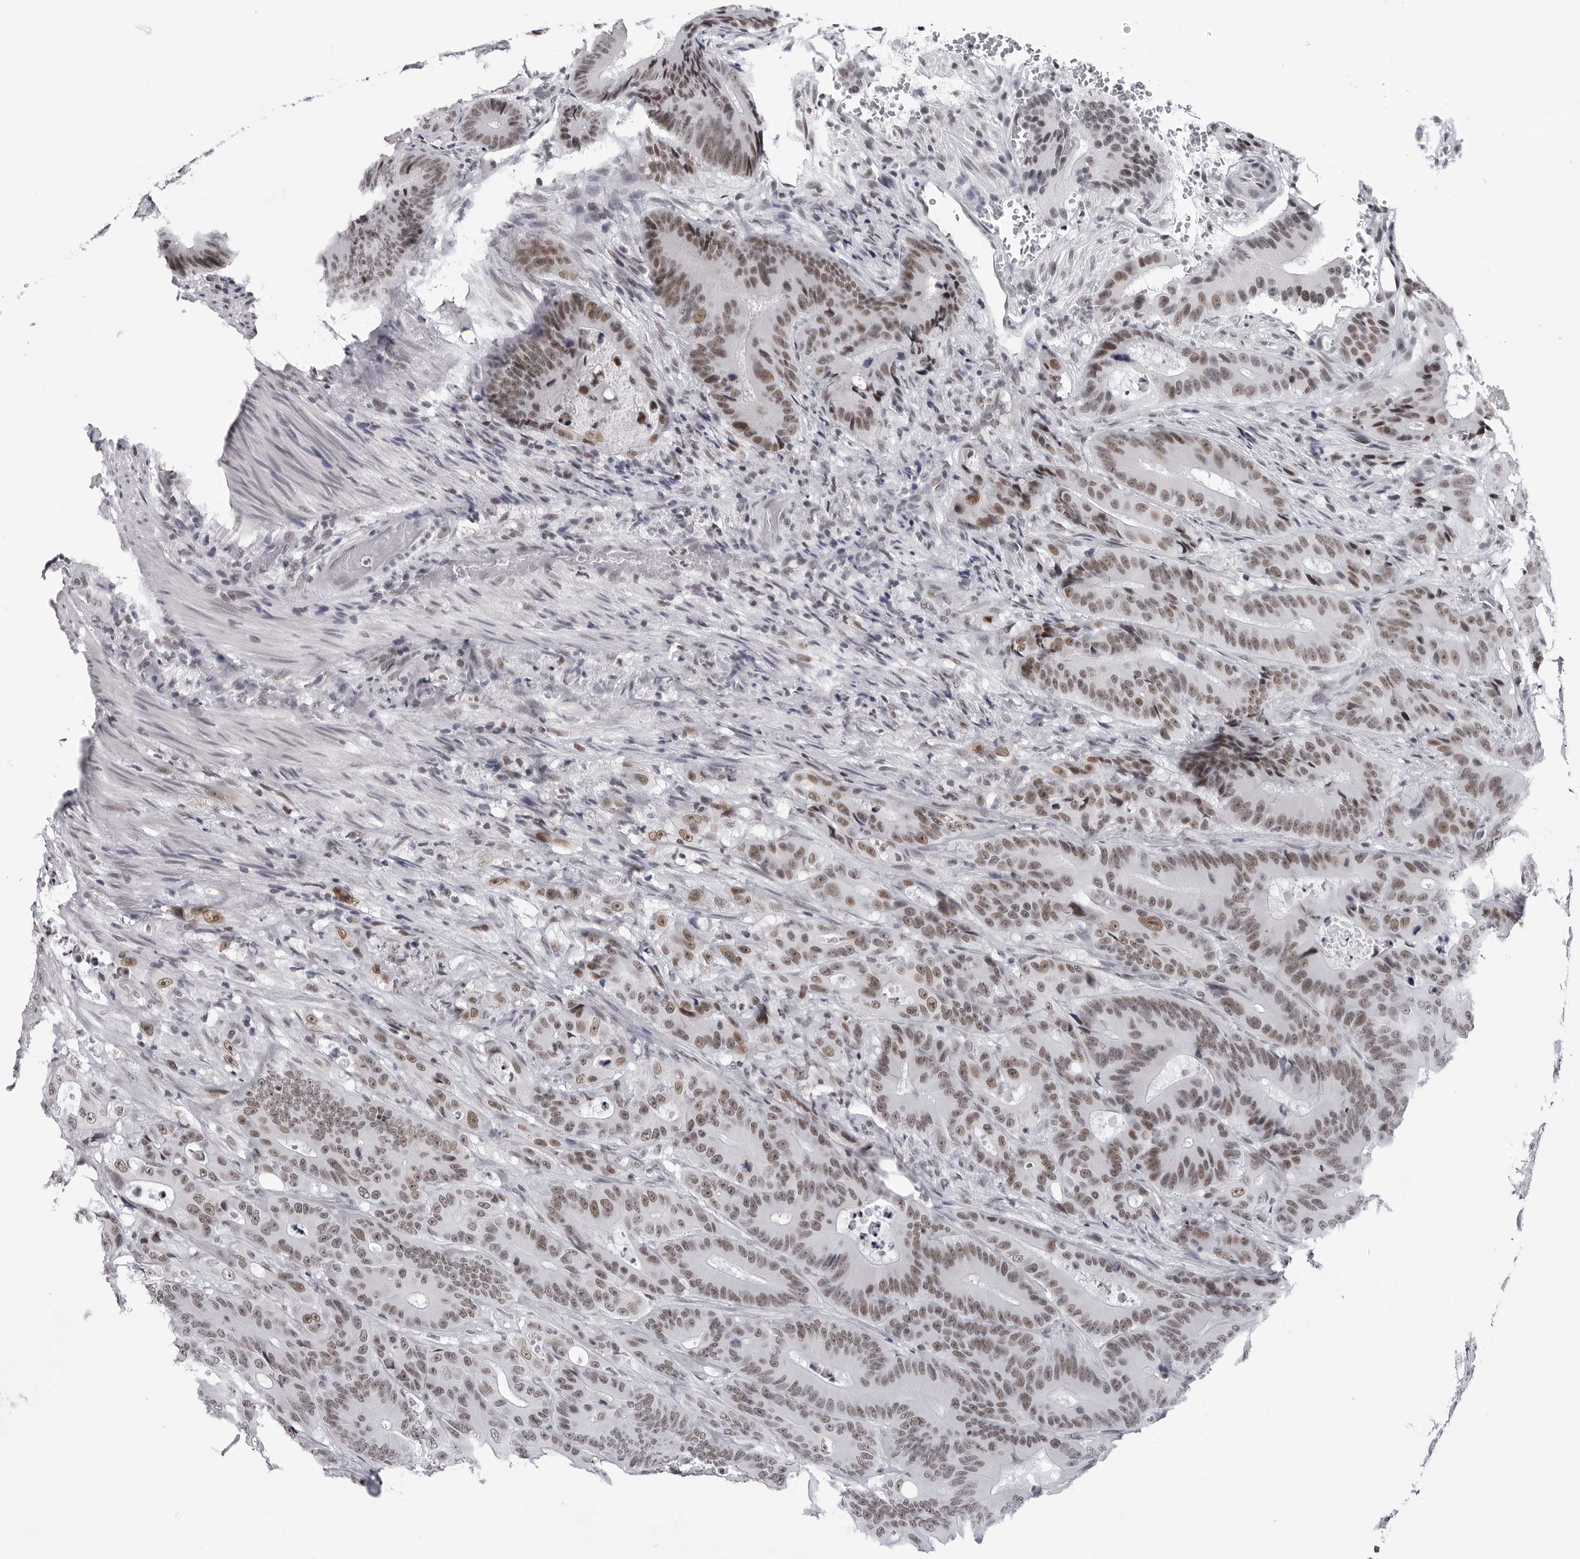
{"staining": {"intensity": "moderate", "quantity": ">75%", "location": "nuclear"}, "tissue": "colorectal cancer", "cell_type": "Tumor cells", "image_type": "cancer", "snomed": [{"axis": "morphology", "description": "Adenocarcinoma, NOS"}, {"axis": "topography", "description": "Colon"}], "caption": "Immunohistochemistry (IHC) of colorectal cancer (adenocarcinoma) demonstrates medium levels of moderate nuclear expression in about >75% of tumor cells.", "gene": "SF3B4", "patient": {"sex": "male", "age": 83}}